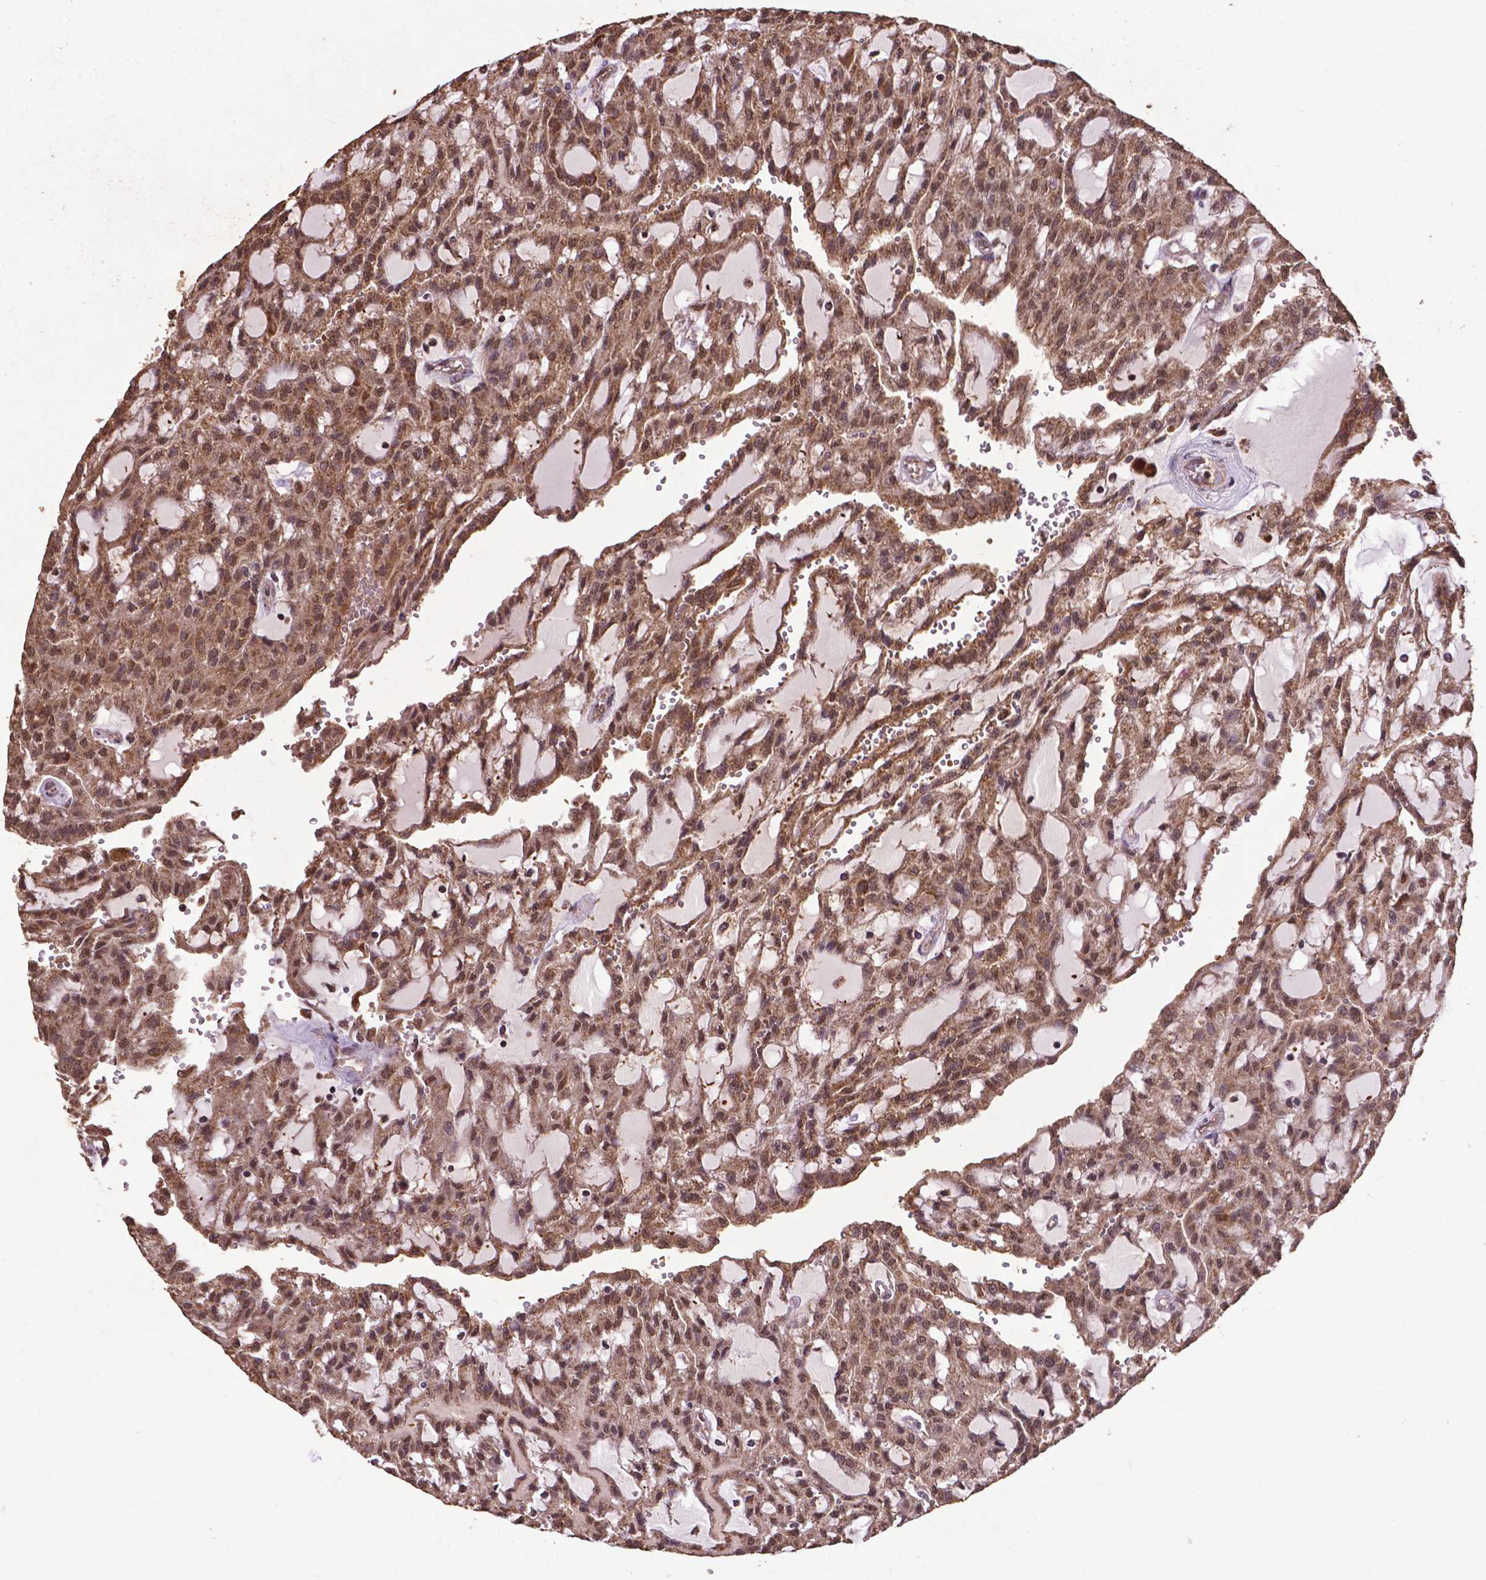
{"staining": {"intensity": "moderate", "quantity": ">75%", "location": "cytoplasmic/membranous,nuclear"}, "tissue": "renal cancer", "cell_type": "Tumor cells", "image_type": "cancer", "snomed": [{"axis": "morphology", "description": "Adenocarcinoma, NOS"}, {"axis": "topography", "description": "Kidney"}], "caption": "High-power microscopy captured an IHC micrograph of adenocarcinoma (renal), revealing moderate cytoplasmic/membranous and nuclear expression in approximately >75% of tumor cells. The staining was performed using DAB, with brown indicating positive protein expression. Nuclei are stained blue with hematoxylin.", "gene": "DCAF1", "patient": {"sex": "male", "age": 63}}